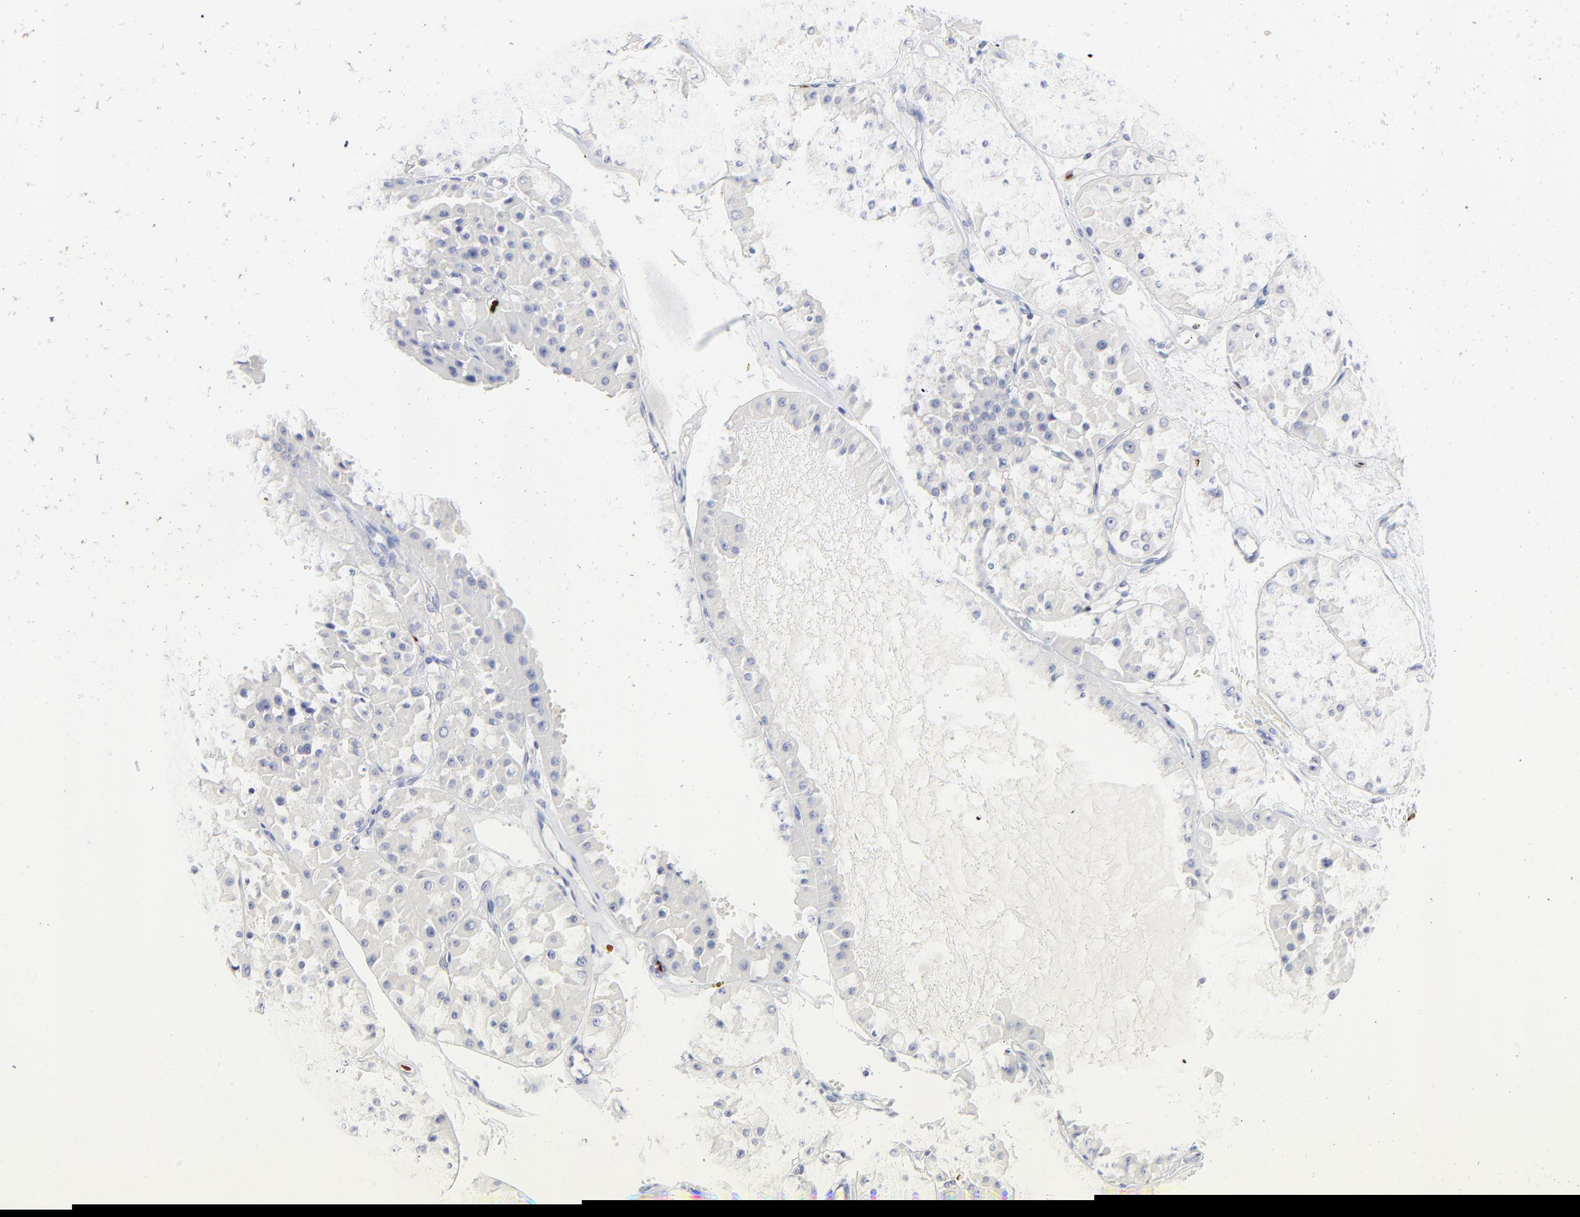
{"staining": {"intensity": "negative", "quantity": "none", "location": "none"}, "tissue": "renal cancer", "cell_type": "Tumor cells", "image_type": "cancer", "snomed": [{"axis": "morphology", "description": "Adenocarcinoma, uncertain malignant potential"}, {"axis": "topography", "description": "Kidney"}], "caption": "Human renal cancer stained for a protein using immunohistochemistry demonstrates no positivity in tumor cells.", "gene": "ZAP70", "patient": {"sex": "male", "age": 63}}